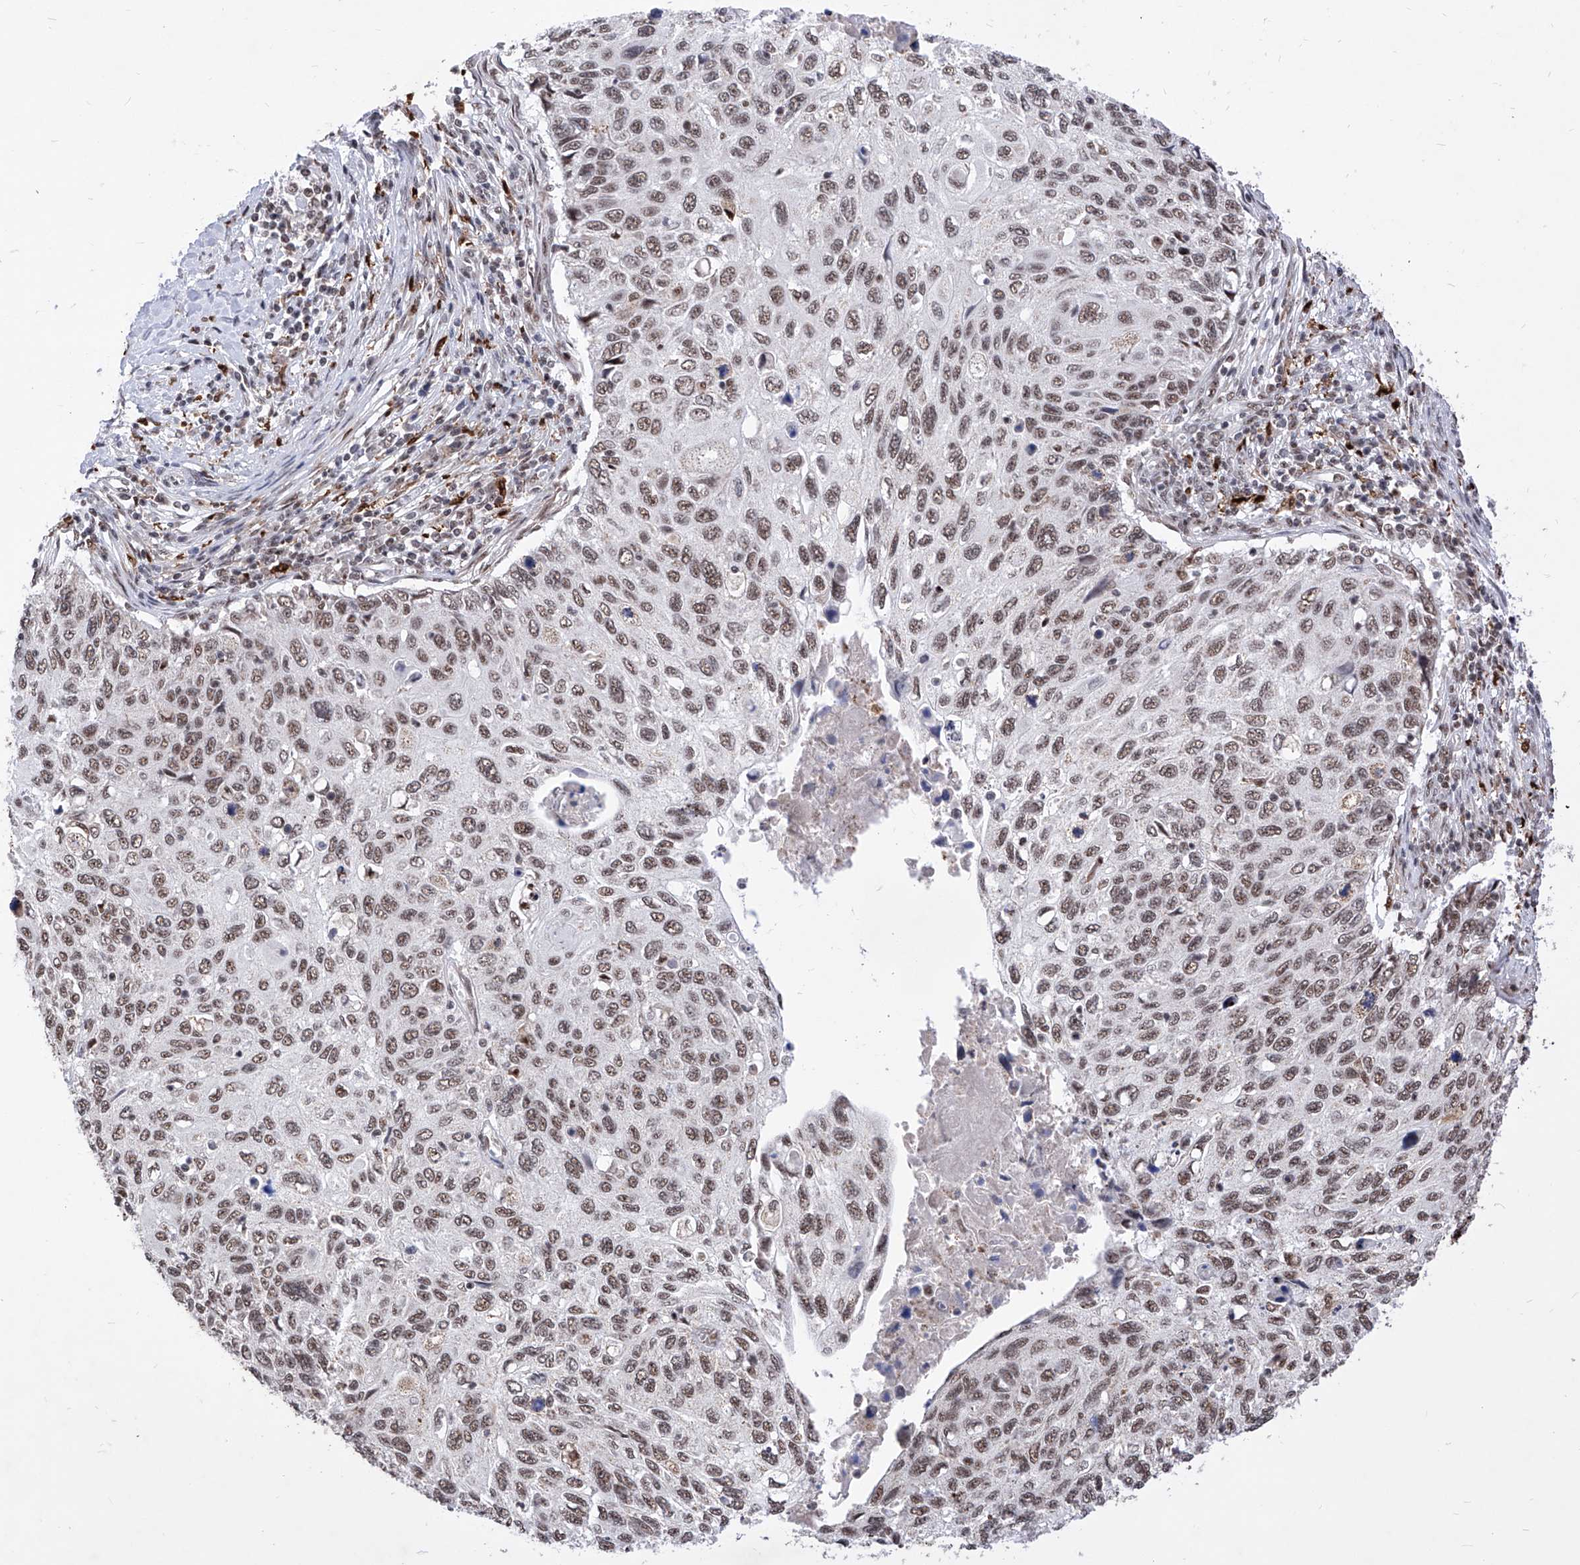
{"staining": {"intensity": "moderate", "quantity": ">75%", "location": "nuclear"}, "tissue": "cervical cancer", "cell_type": "Tumor cells", "image_type": "cancer", "snomed": [{"axis": "morphology", "description": "Squamous cell carcinoma, NOS"}, {"axis": "topography", "description": "Cervix"}], "caption": "Protein expression analysis of cervical cancer reveals moderate nuclear positivity in about >75% of tumor cells.", "gene": "PHF5A", "patient": {"sex": "female", "age": 70}}